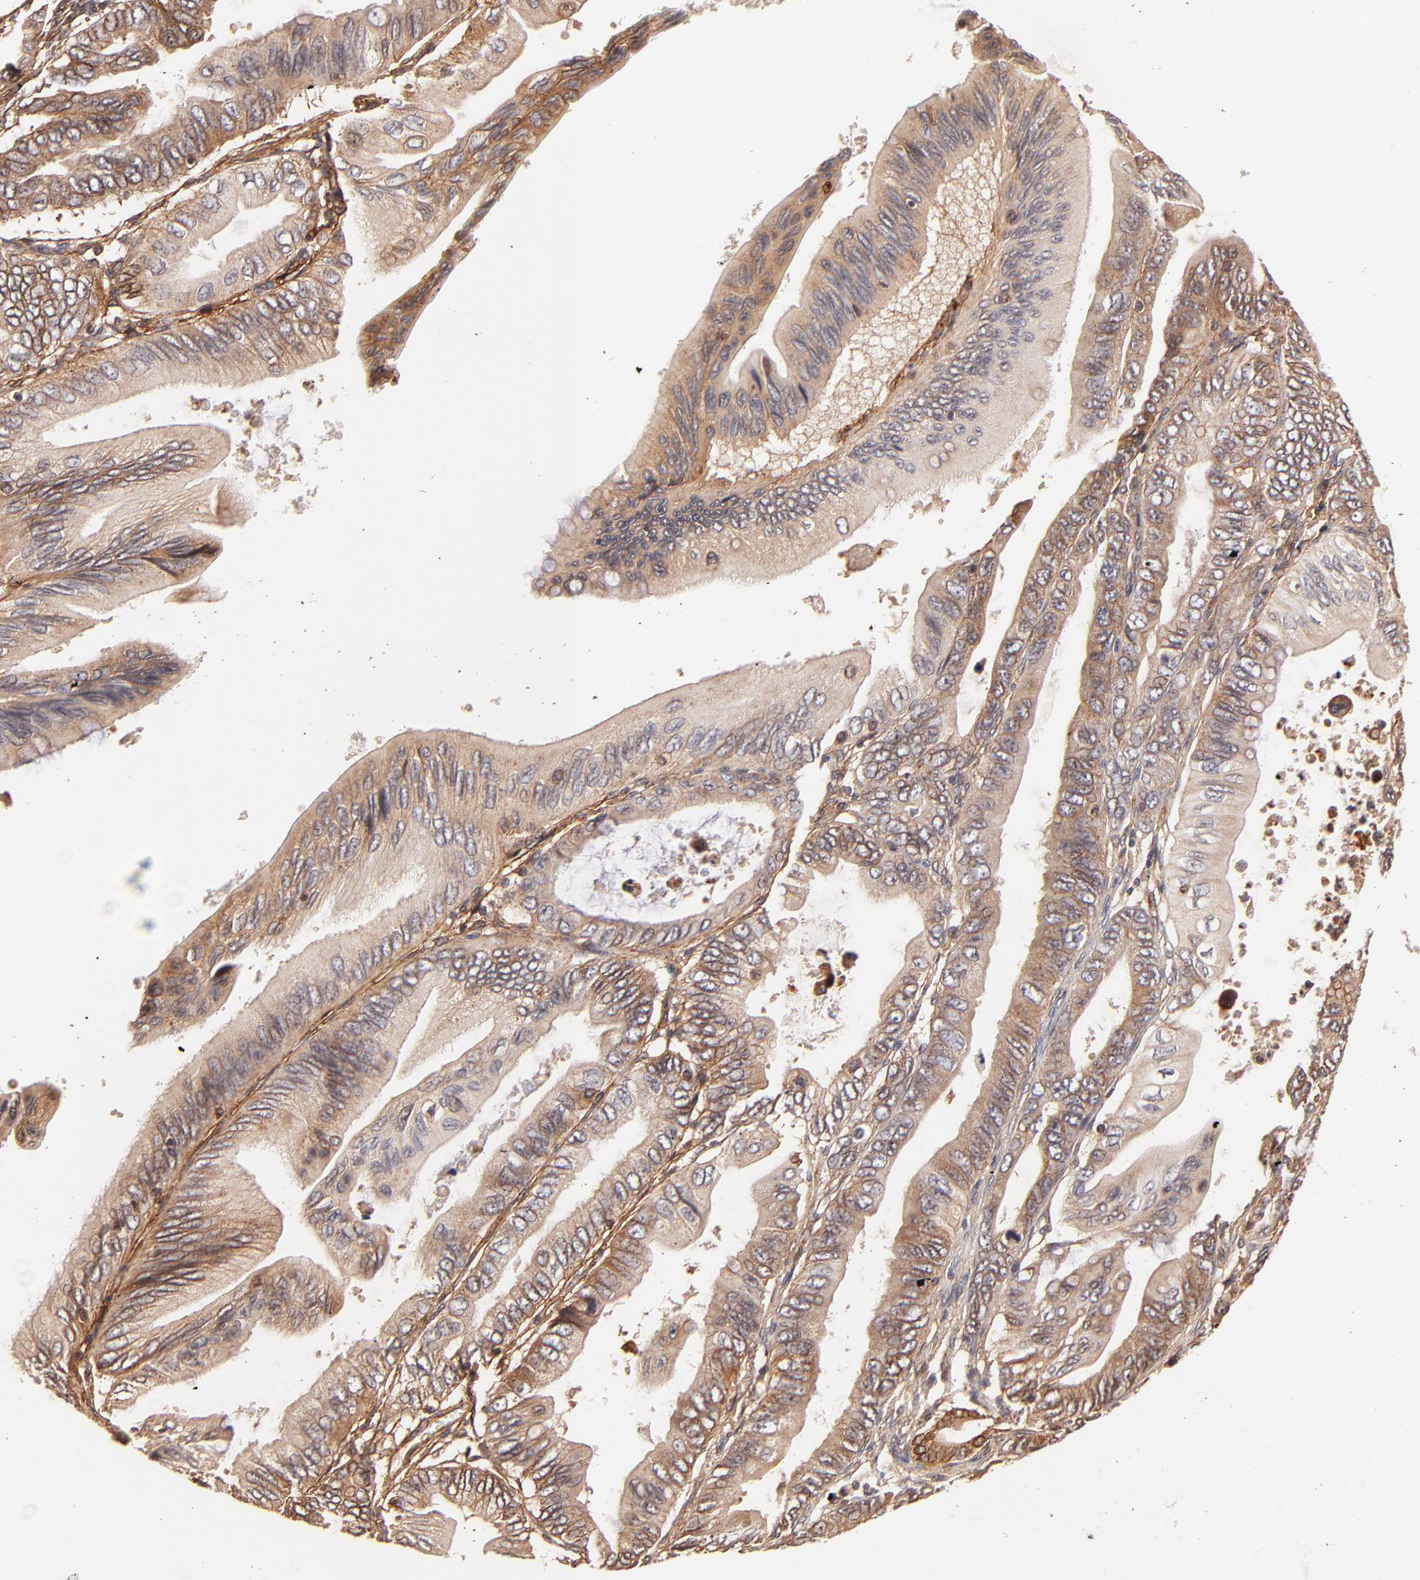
{"staining": {"intensity": "moderate", "quantity": ">75%", "location": "cytoplasmic/membranous"}, "tissue": "pancreatic cancer", "cell_type": "Tumor cells", "image_type": "cancer", "snomed": [{"axis": "morphology", "description": "Adenocarcinoma, NOS"}, {"axis": "topography", "description": "Pancreas"}], "caption": "DAB (3,3'-diaminobenzidine) immunohistochemical staining of adenocarcinoma (pancreatic) displays moderate cytoplasmic/membranous protein staining in approximately >75% of tumor cells. (DAB IHC with brightfield microscopy, high magnification).", "gene": "ITGB1", "patient": {"sex": "female", "age": 66}}